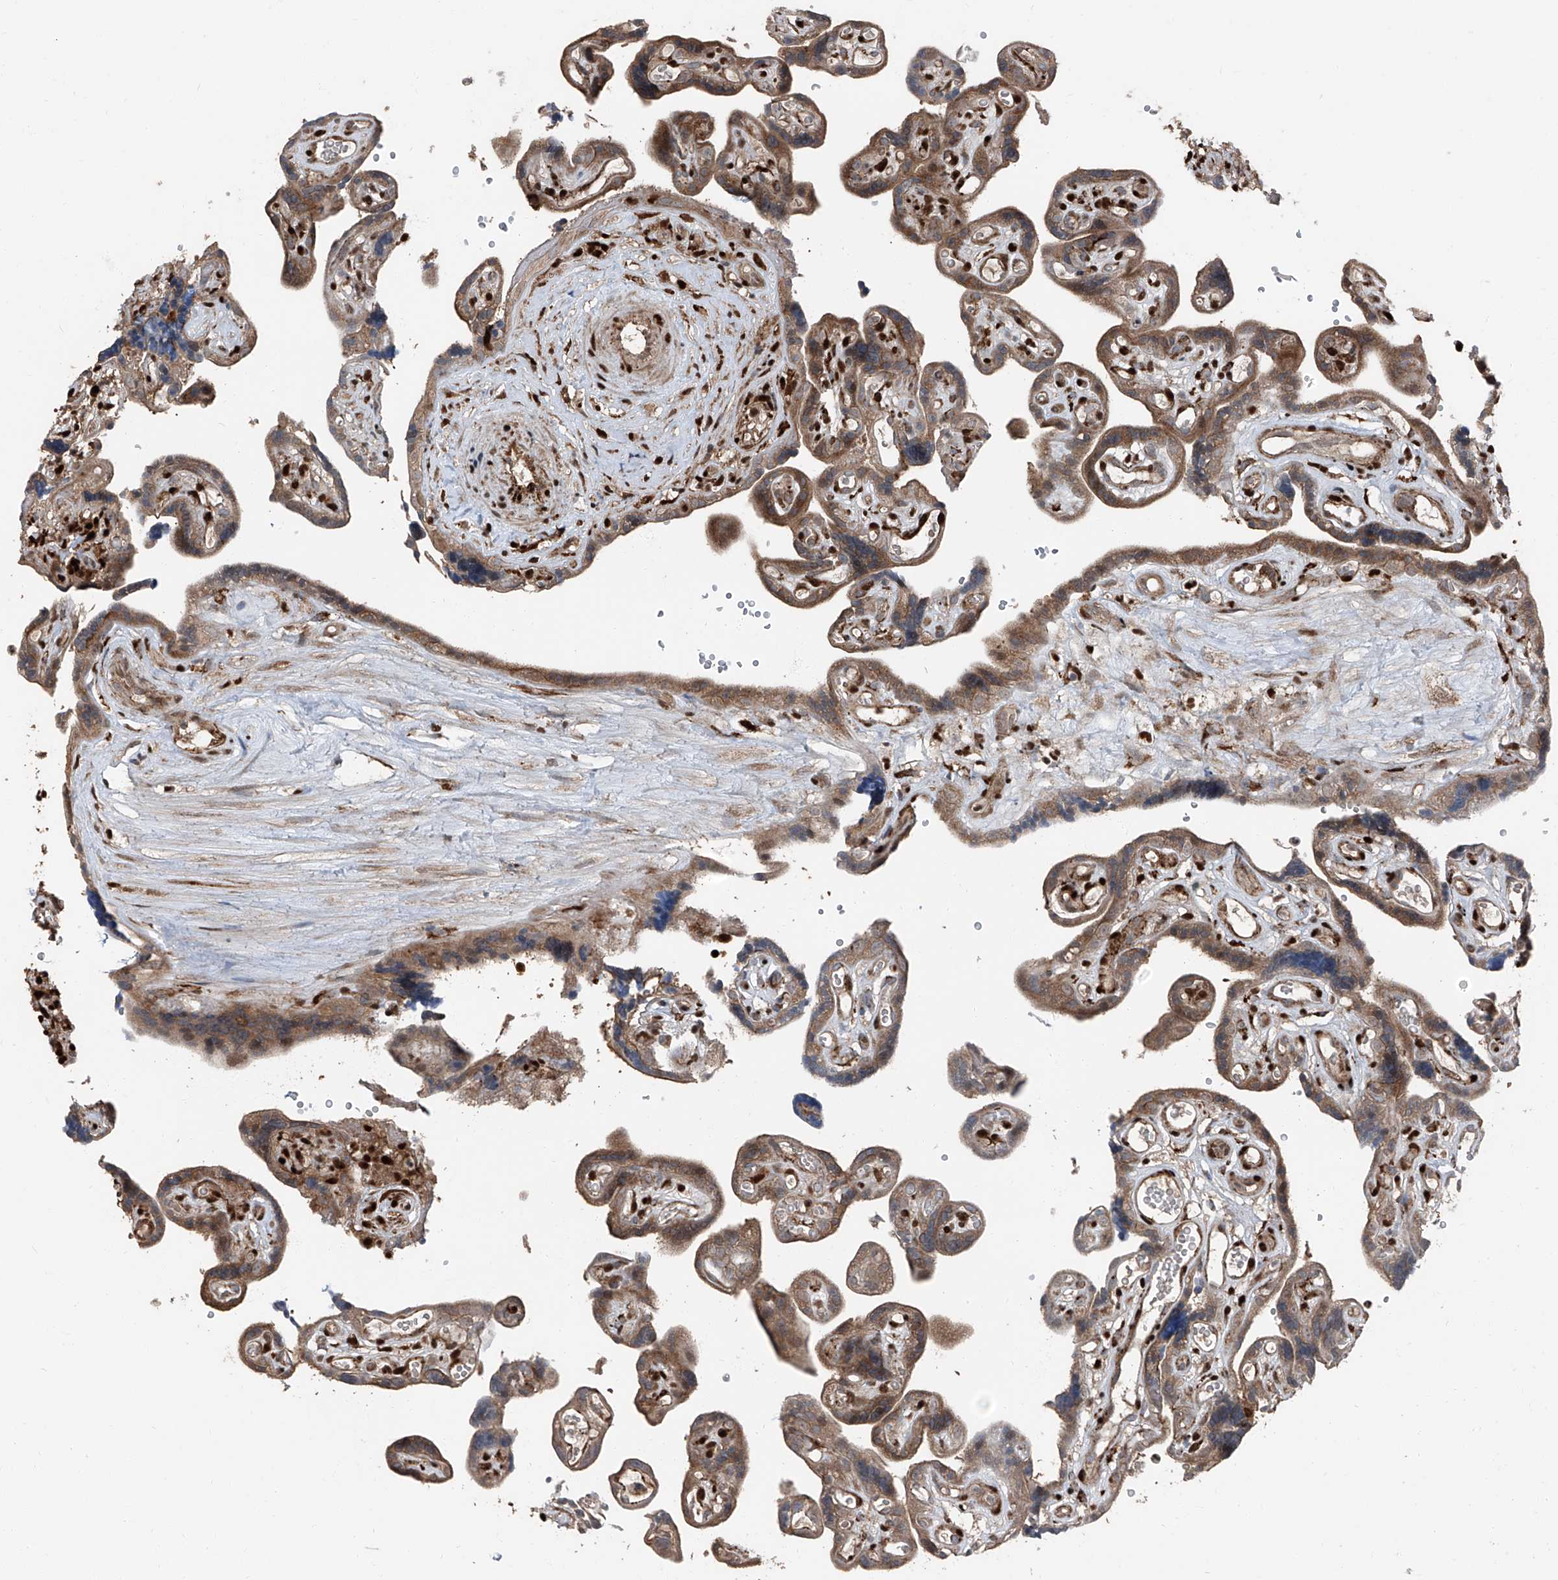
{"staining": {"intensity": "strong", "quantity": ">75%", "location": "cytoplasmic/membranous,nuclear"}, "tissue": "placenta", "cell_type": "Decidual cells", "image_type": "normal", "snomed": [{"axis": "morphology", "description": "Normal tissue, NOS"}, {"axis": "topography", "description": "Placenta"}], "caption": "Protein staining exhibits strong cytoplasmic/membranous,nuclear expression in about >75% of decidual cells in benign placenta.", "gene": "FKBP5", "patient": {"sex": "female", "age": 30}}